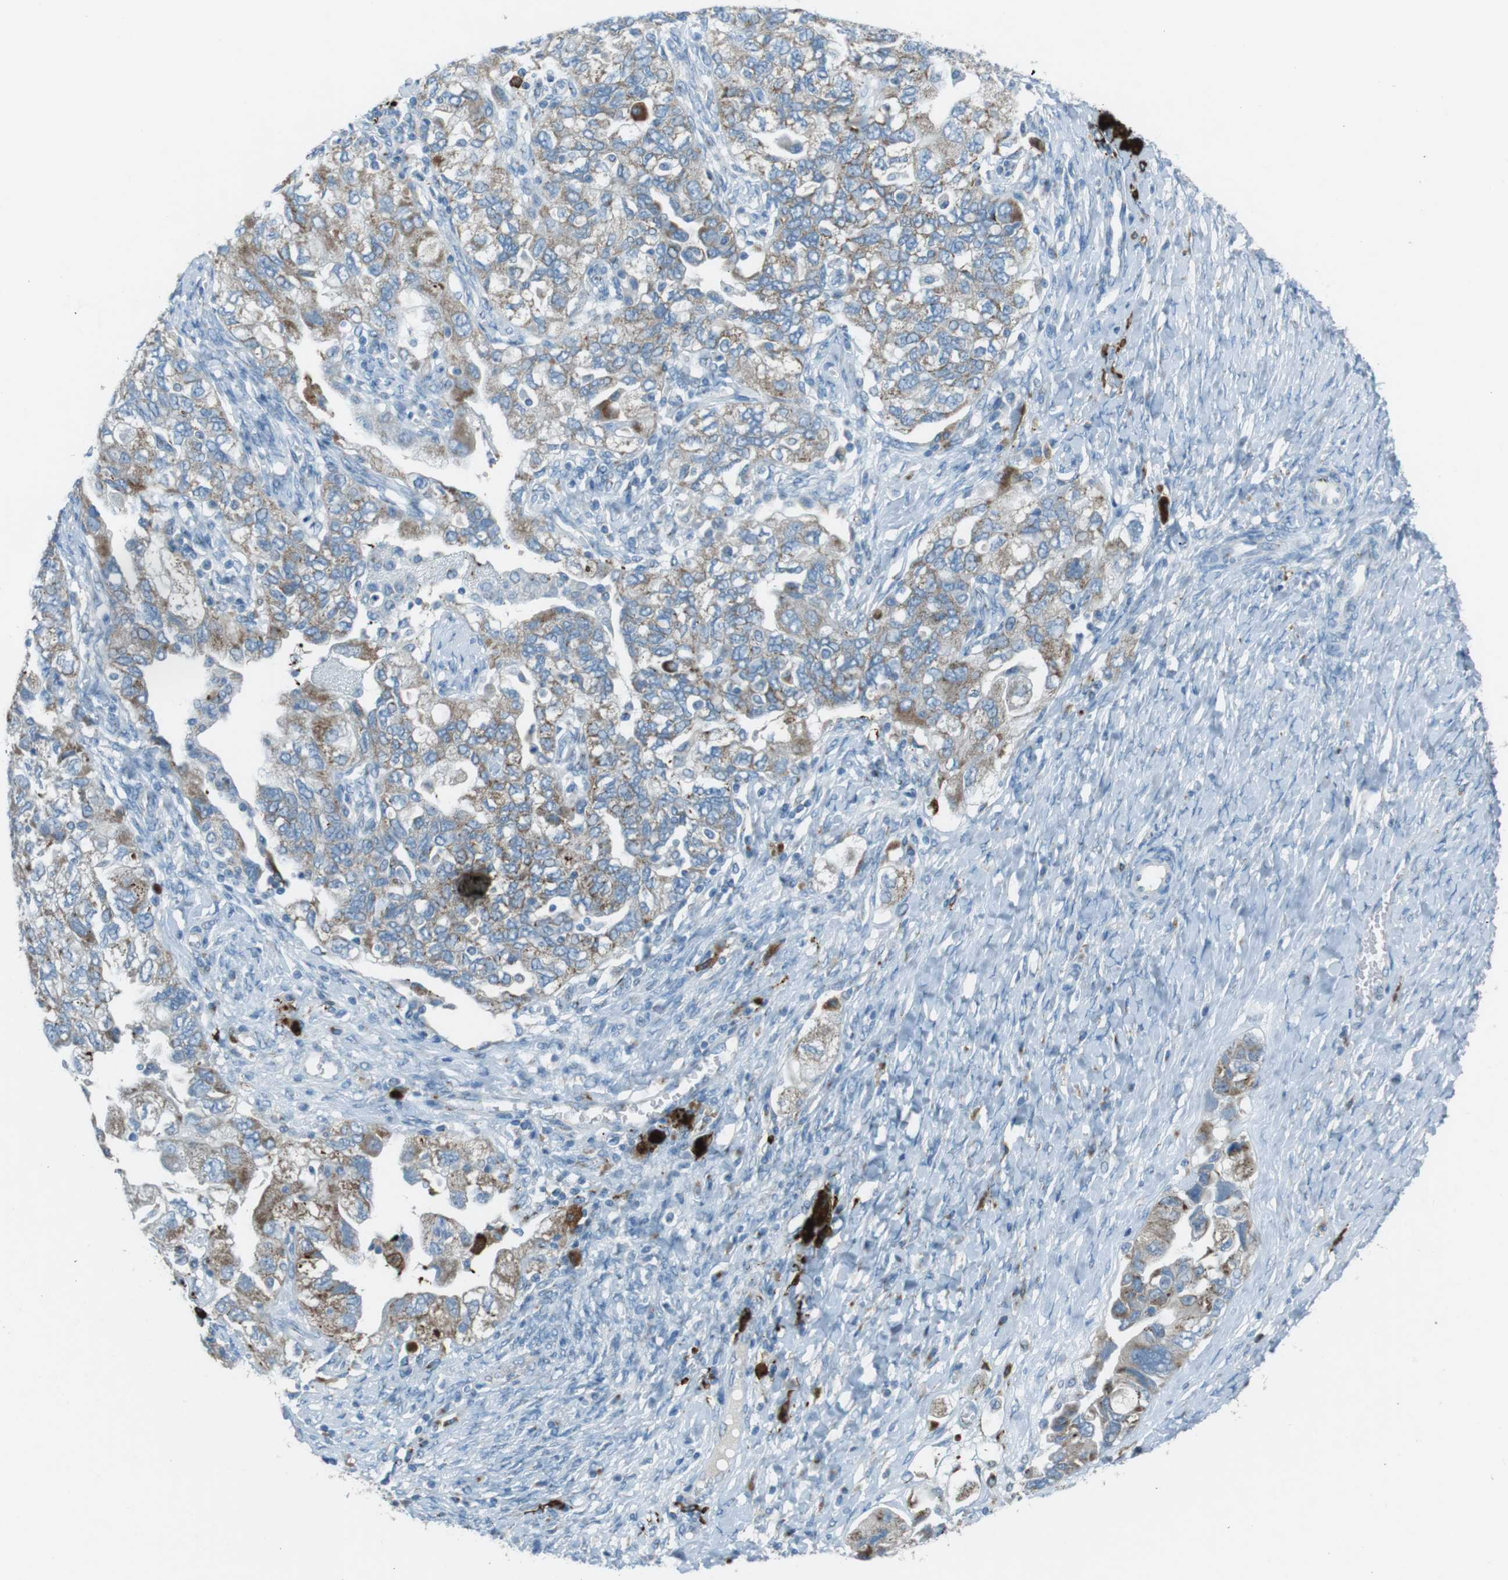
{"staining": {"intensity": "moderate", "quantity": "25%-75%", "location": "cytoplasmic/membranous"}, "tissue": "ovarian cancer", "cell_type": "Tumor cells", "image_type": "cancer", "snomed": [{"axis": "morphology", "description": "Carcinoma, NOS"}, {"axis": "morphology", "description": "Cystadenocarcinoma, serous, NOS"}, {"axis": "topography", "description": "Ovary"}], "caption": "Moderate cytoplasmic/membranous expression is present in approximately 25%-75% of tumor cells in ovarian cancer (carcinoma). The protein of interest is shown in brown color, while the nuclei are stained blue.", "gene": "TXNDC15", "patient": {"sex": "female", "age": 69}}